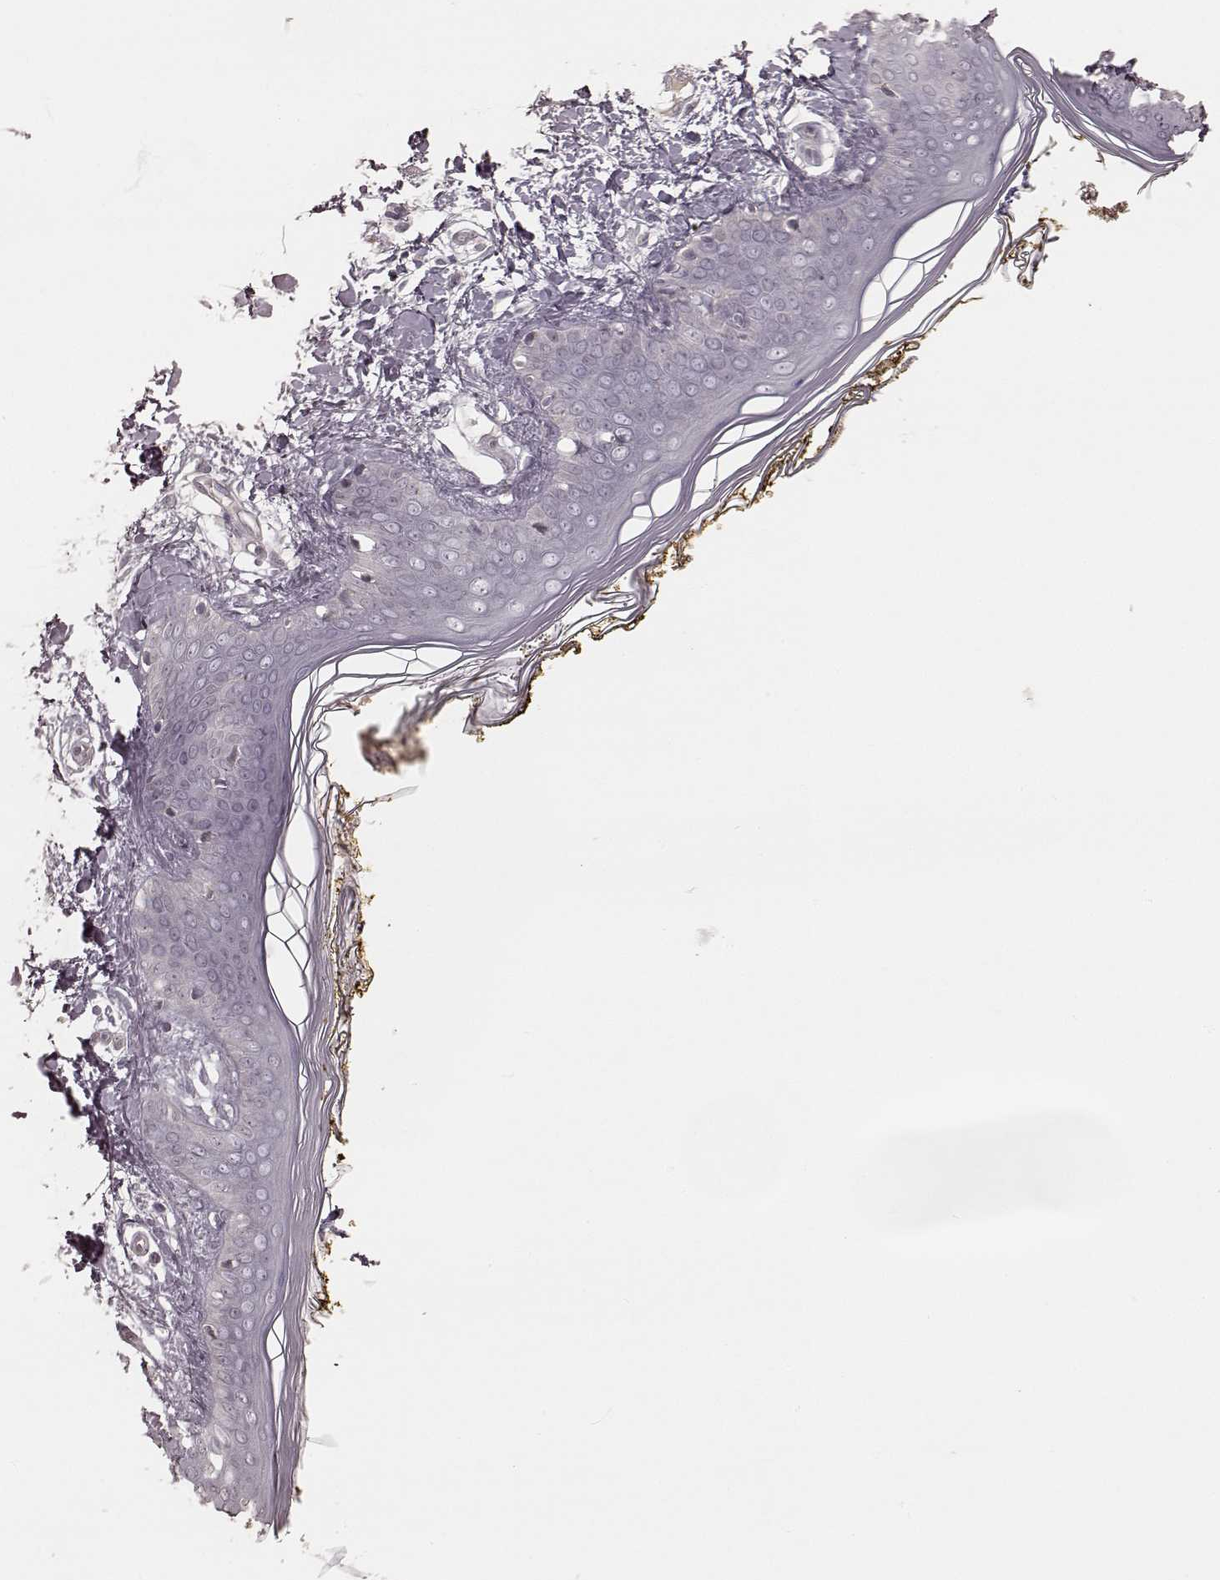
{"staining": {"intensity": "negative", "quantity": "none", "location": "none"}, "tissue": "skin", "cell_type": "Fibroblasts", "image_type": "normal", "snomed": [{"axis": "morphology", "description": "Normal tissue, NOS"}, {"axis": "topography", "description": "Skin"}], "caption": "IHC of normal human skin demonstrates no staining in fibroblasts.", "gene": "KCNJ9", "patient": {"sex": "female", "age": 34}}